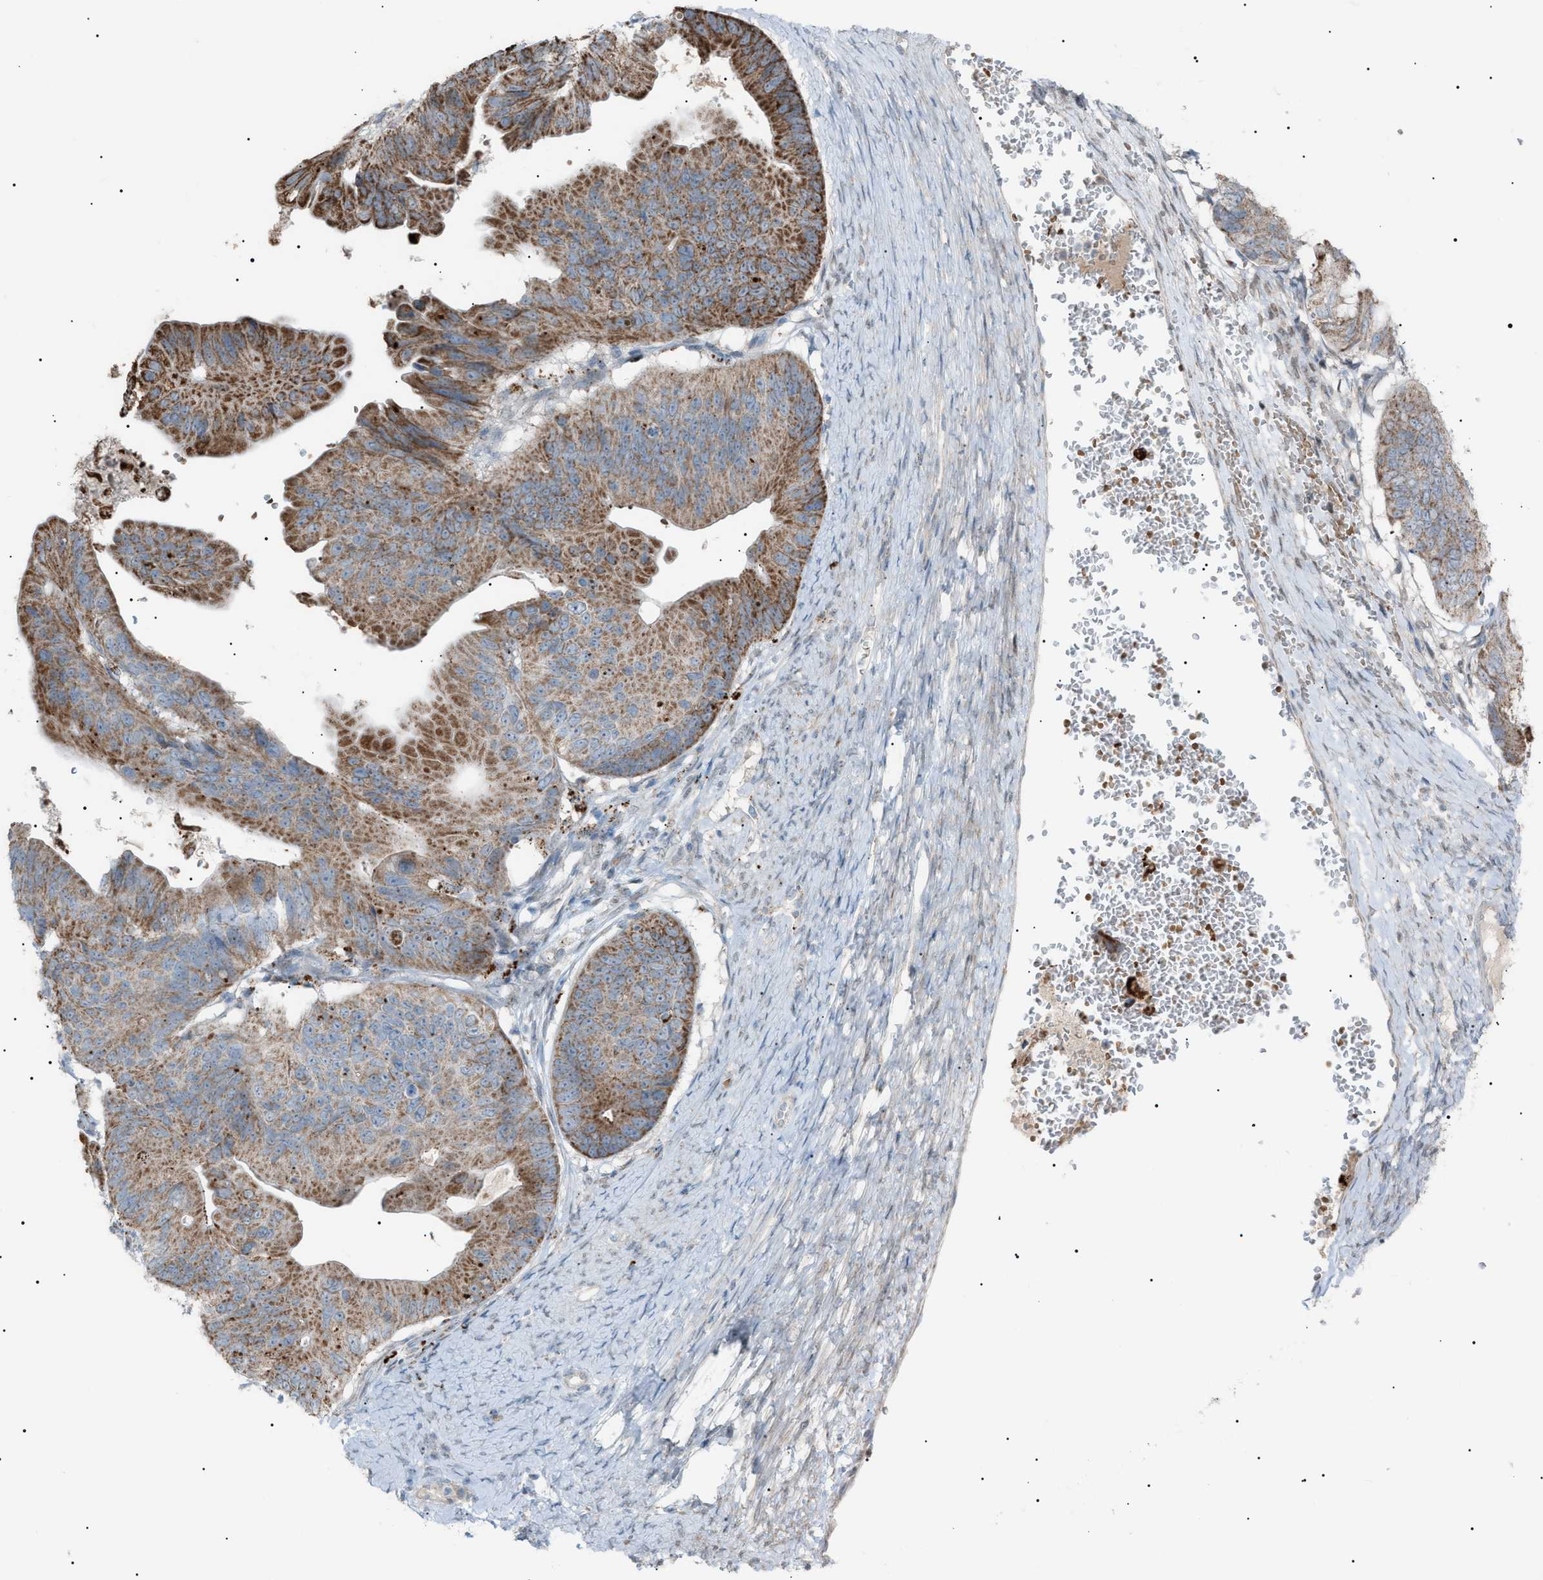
{"staining": {"intensity": "moderate", "quantity": ">75%", "location": "cytoplasmic/membranous"}, "tissue": "ovarian cancer", "cell_type": "Tumor cells", "image_type": "cancer", "snomed": [{"axis": "morphology", "description": "Cystadenocarcinoma, mucinous, NOS"}, {"axis": "topography", "description": "Ovary"}], "caption": "Immunohistochemical staining of mucinous cystadenocarcinoma (ovarian) displays moderate cytoplasmic/membranous protein expression in approximately >75% of tumor cells.", "gene": "ZNF516", "patient": {"sex": "female", "age": 61}}